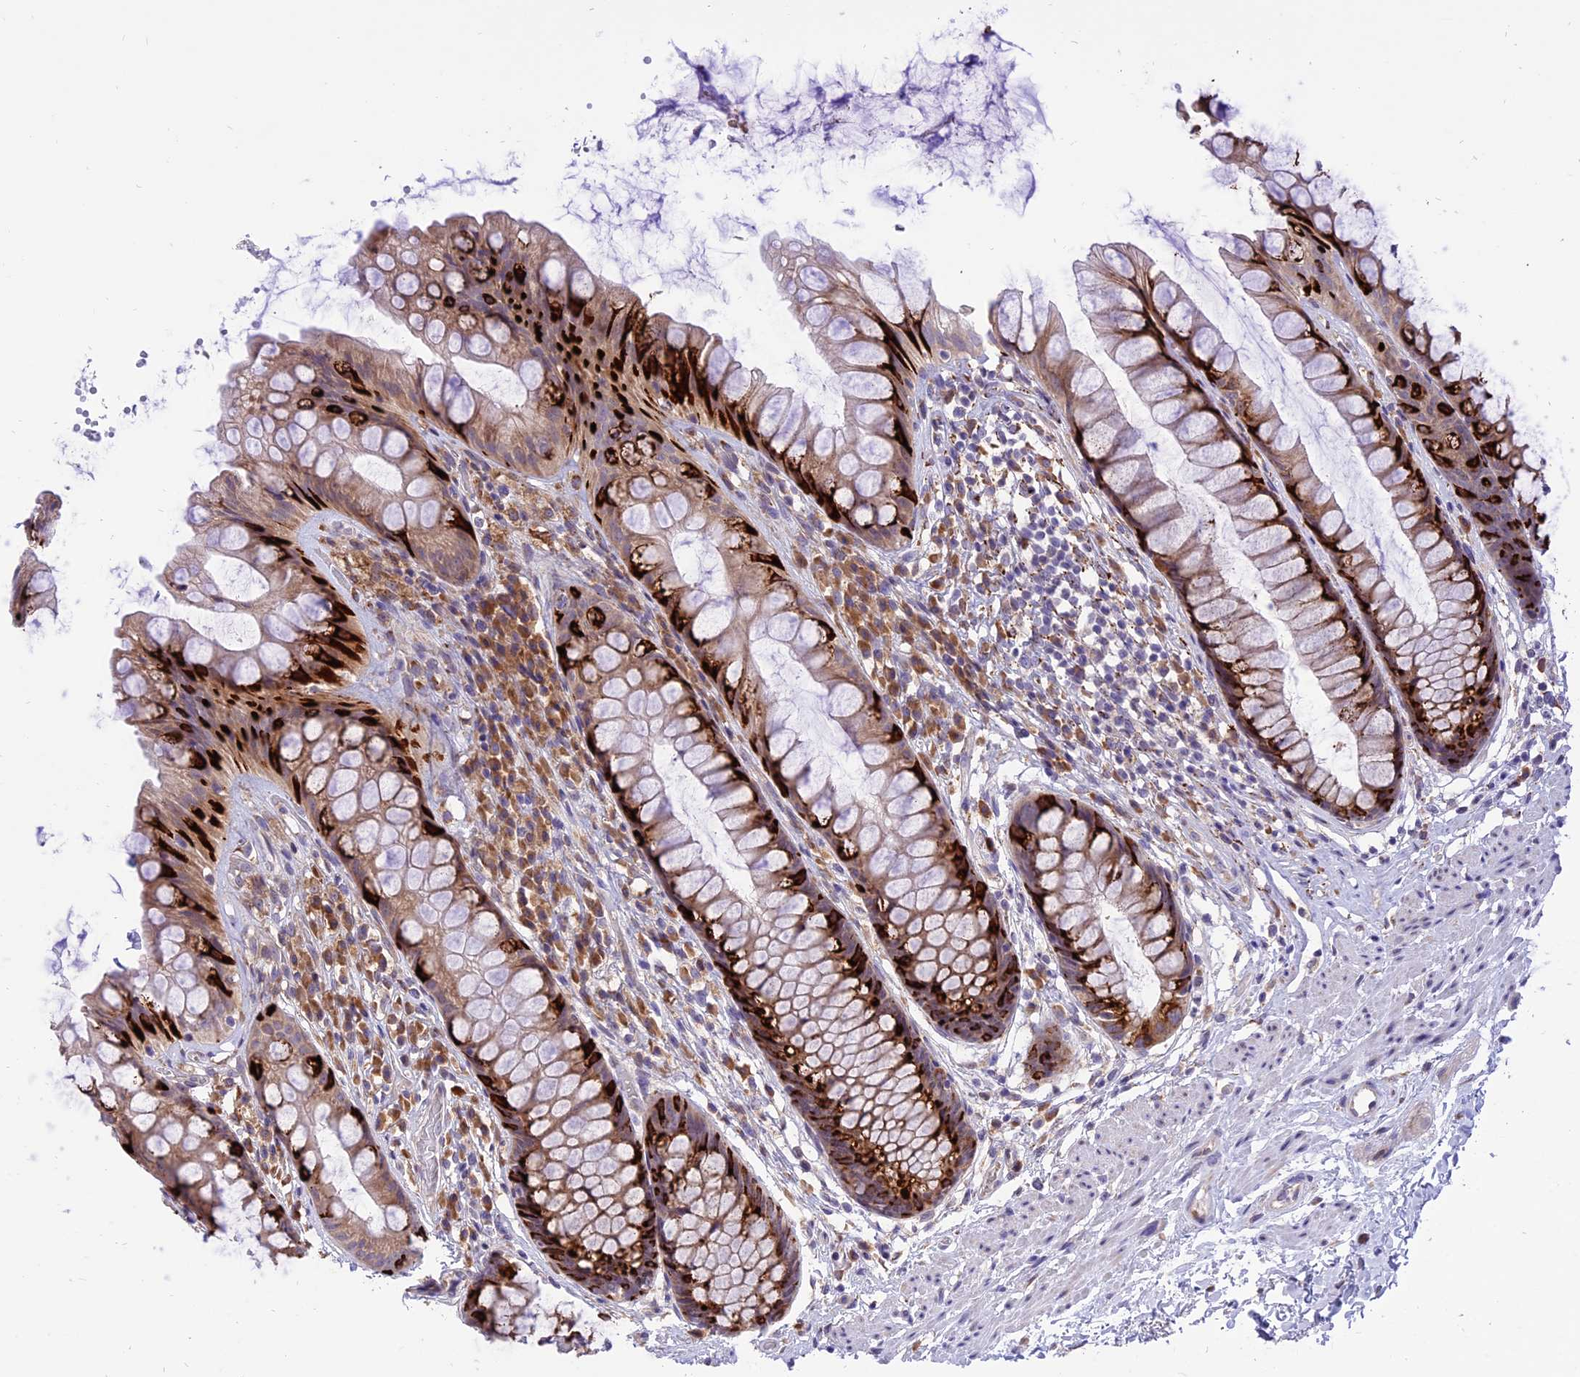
{"staining": {"intensity": "strong", "quantity": "25%-75%", "location": "cytoplasmic/membranous"}, "tissue": "rectum", "cell_type": "Glandular cells", "image_type": "normal", "snomed": [{"axis": "morphology", "description": "Normal tissue, NOS"}, {"axis": "topography", "description": "Rectum"}], "caption": "Approximately 25%-75% of glandular cells in unremarkable rectum demonstrate strong cytoplasmic/membranous protein positivity as visualized by brown immunohistochemical staining.", "gene": "ARMCX6", "patient": {"sex": "male", "age": 74}}